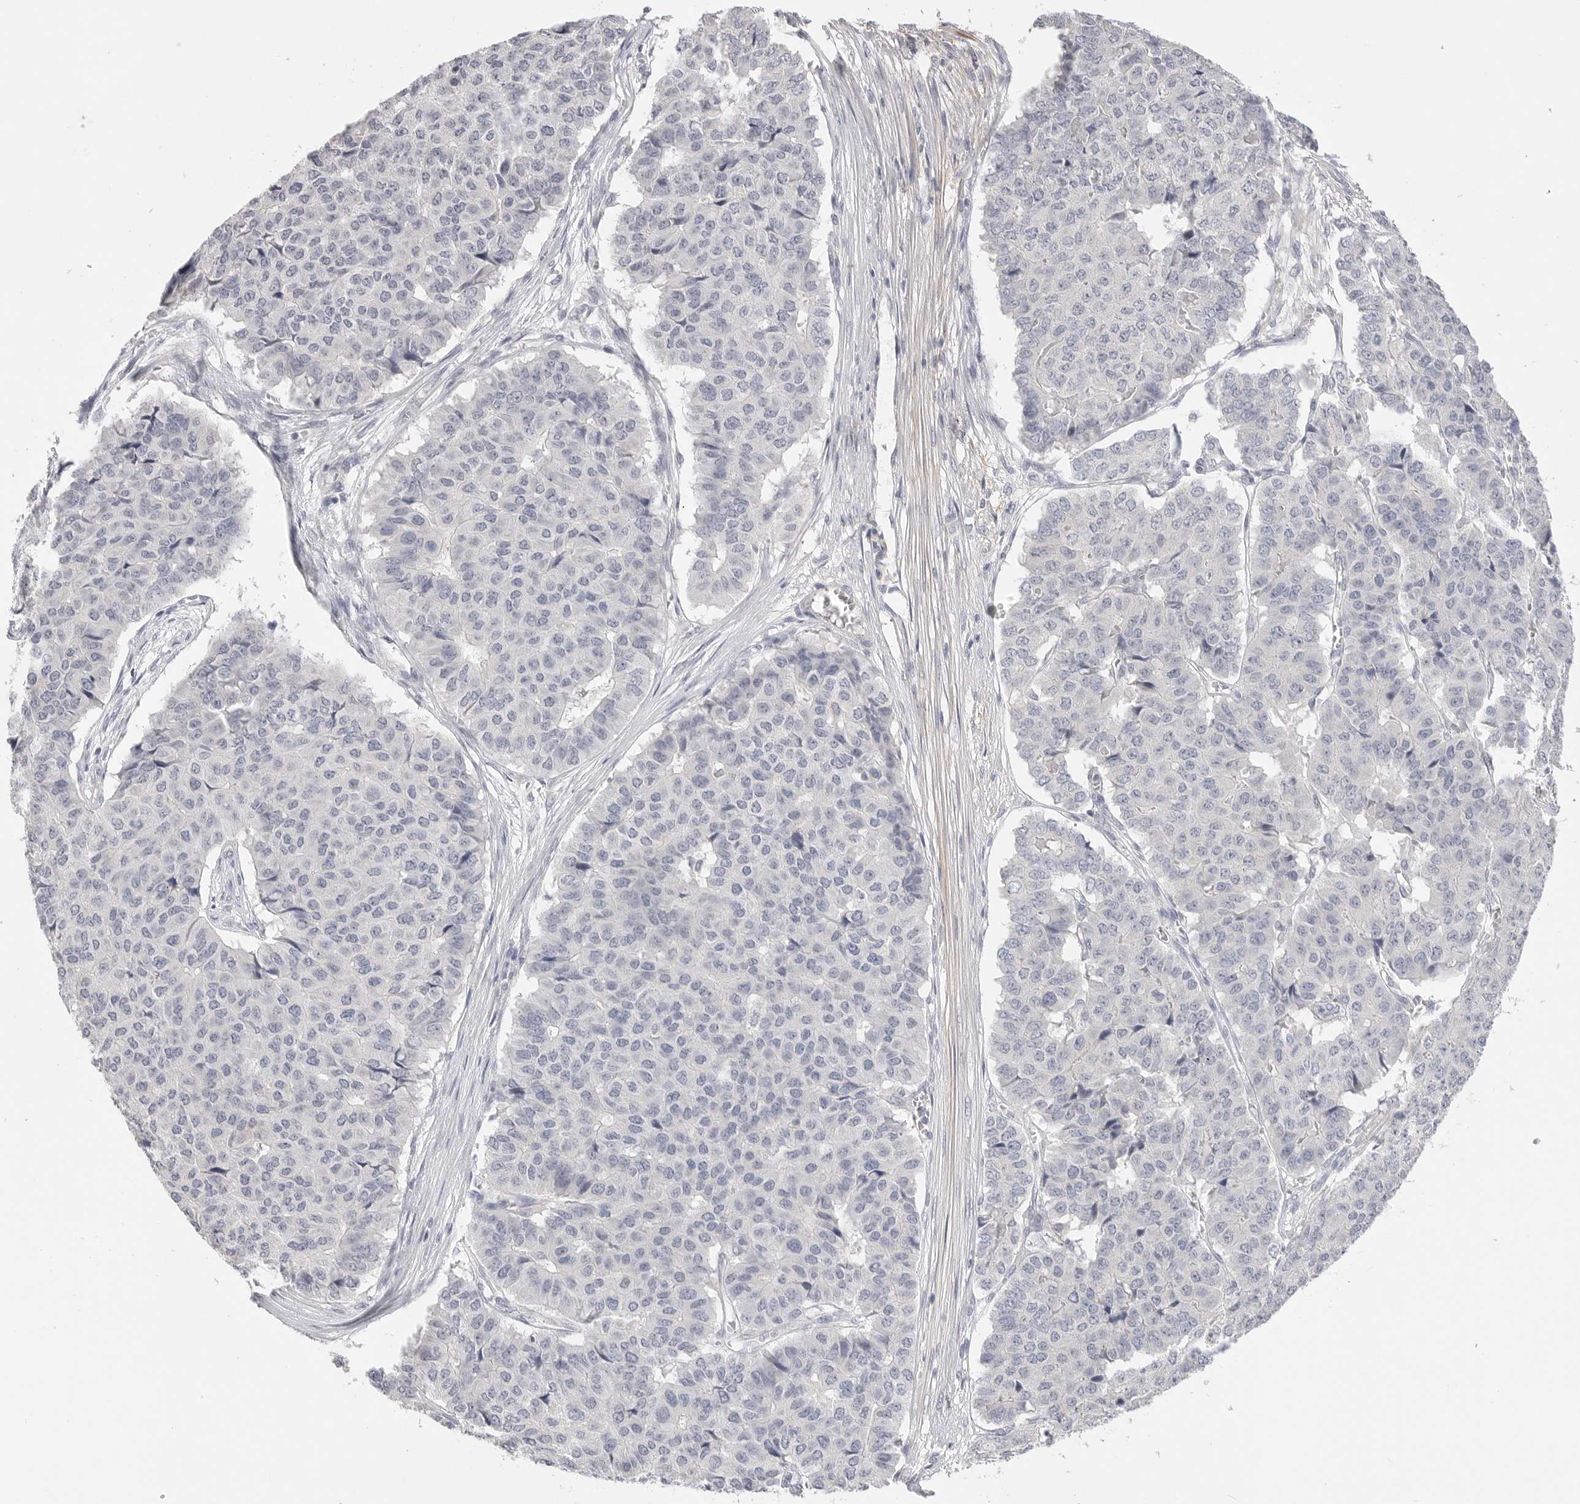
{"staining": {"intensity": "negative", "quantity": "none", "location": "none"}, "tissue": "pancreatic cancer", "cell_type": "Tumor cells", "image_type": "cancer", "snomed": [{"axis": "morphology", "description": "Adenocarcinoma, NOS"}, {"axis": "topography", "description": "Pancreas"}], "caption": "DAB immunohistochemical staining of human adenocarcinoma (pancreatic) reveals no significant expression in tumor cells. The staining is performed using DAB (3,3'-diaminobenzidine) brown chromogen with nuclei counter-stained in using hematoxylin.", "gene": "FBN2", "patient": {"sex": "male", "age": 50}}